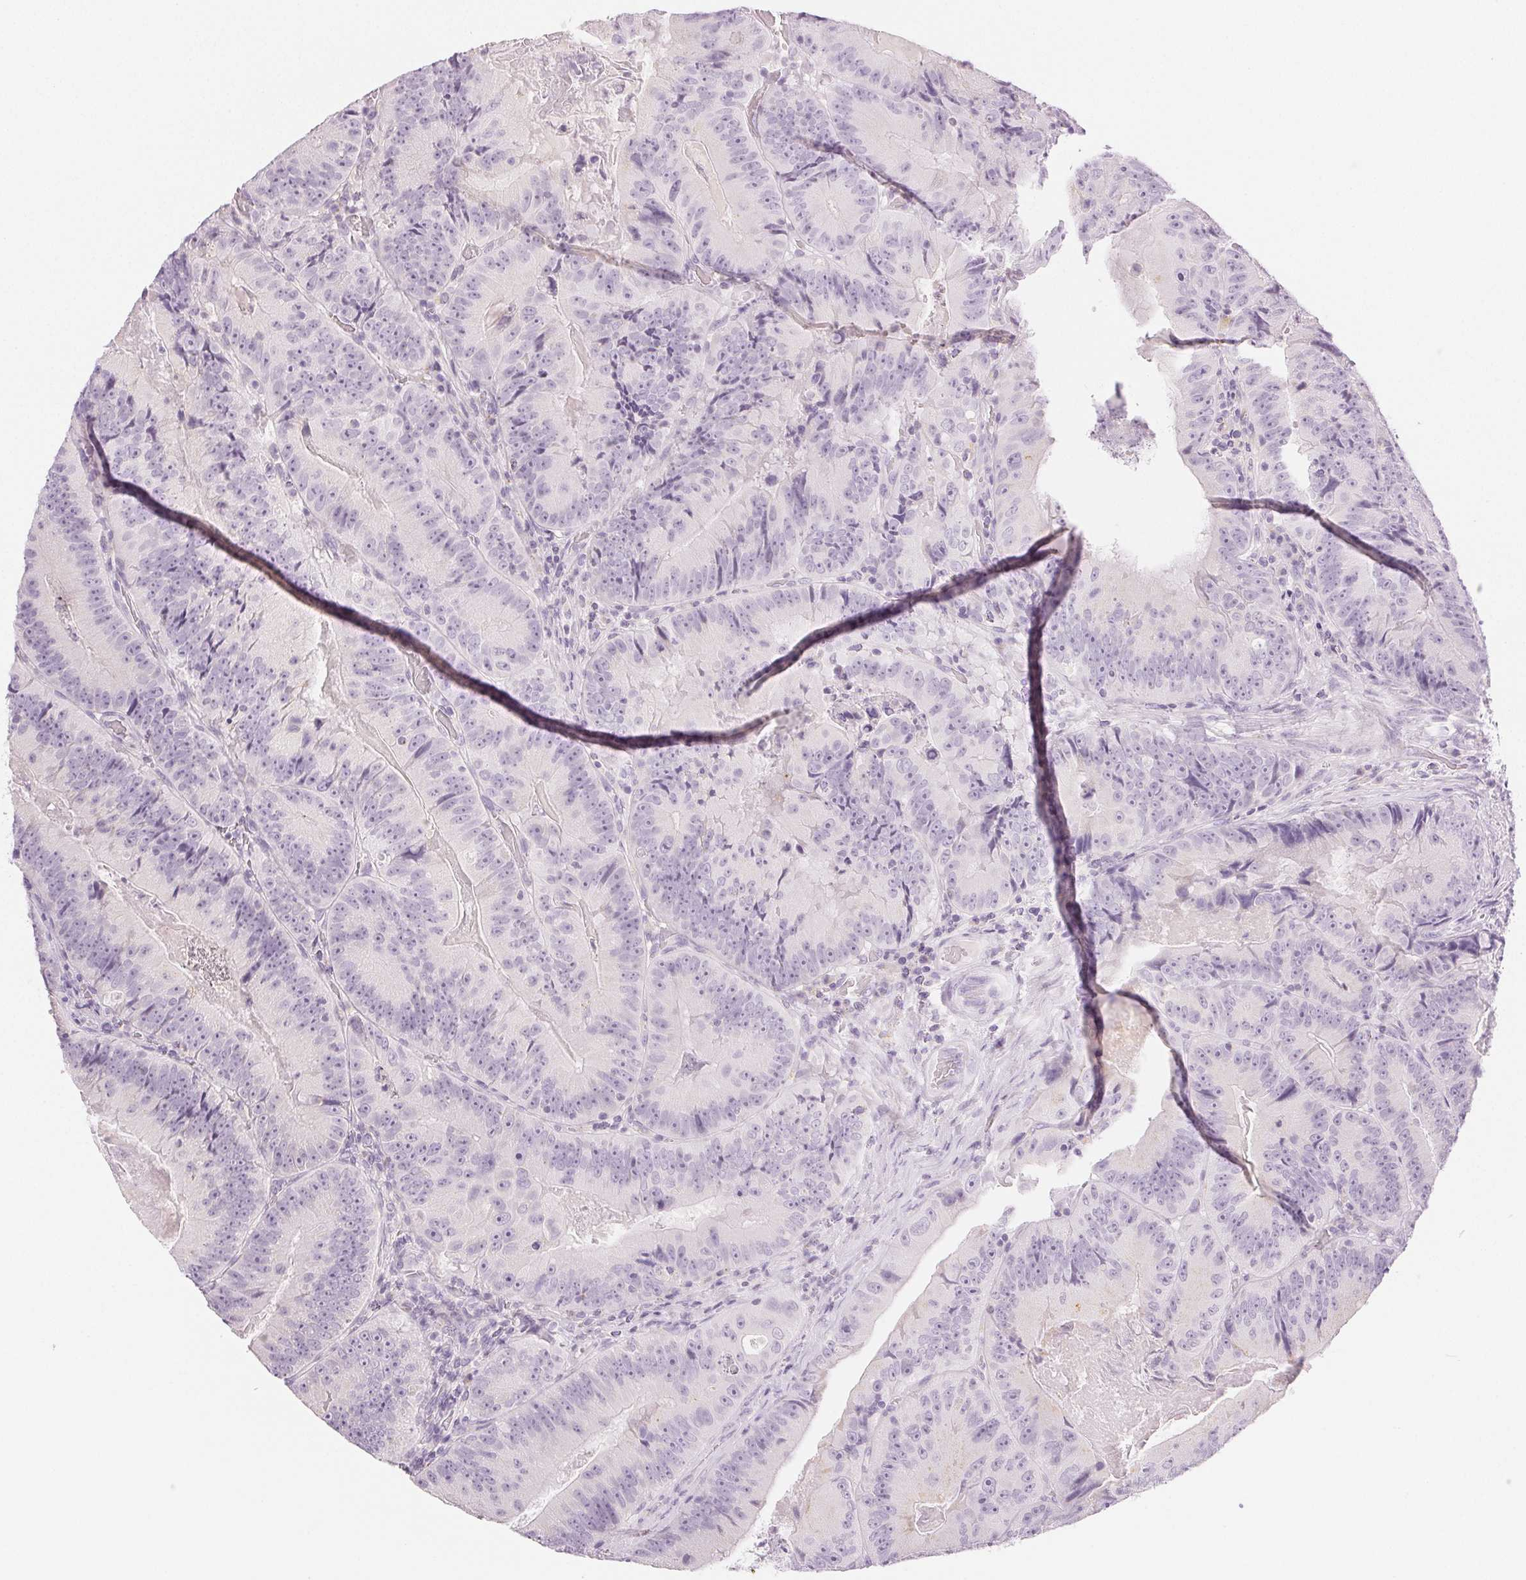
{"staining": {"intensity": "negative", "quantity": "none", "location": "none"}, "tissue": "colorectal cancer", "cell_type": "Tumor cells", "image_type": "cancer", "snomed": [{"axis": "morphology", "description": "Adenocarcinoma, NOS"}, {"axis": "topography", "description": "Colon"}], "caption": "A high-resolution histopathology image shows IHC staining of colorectal cancer (adenocarcinoma), which reveals no significant positivity in tumor cells.", "gene": "SLC5A2", "patient": {"sex": "female", "age": 86}}